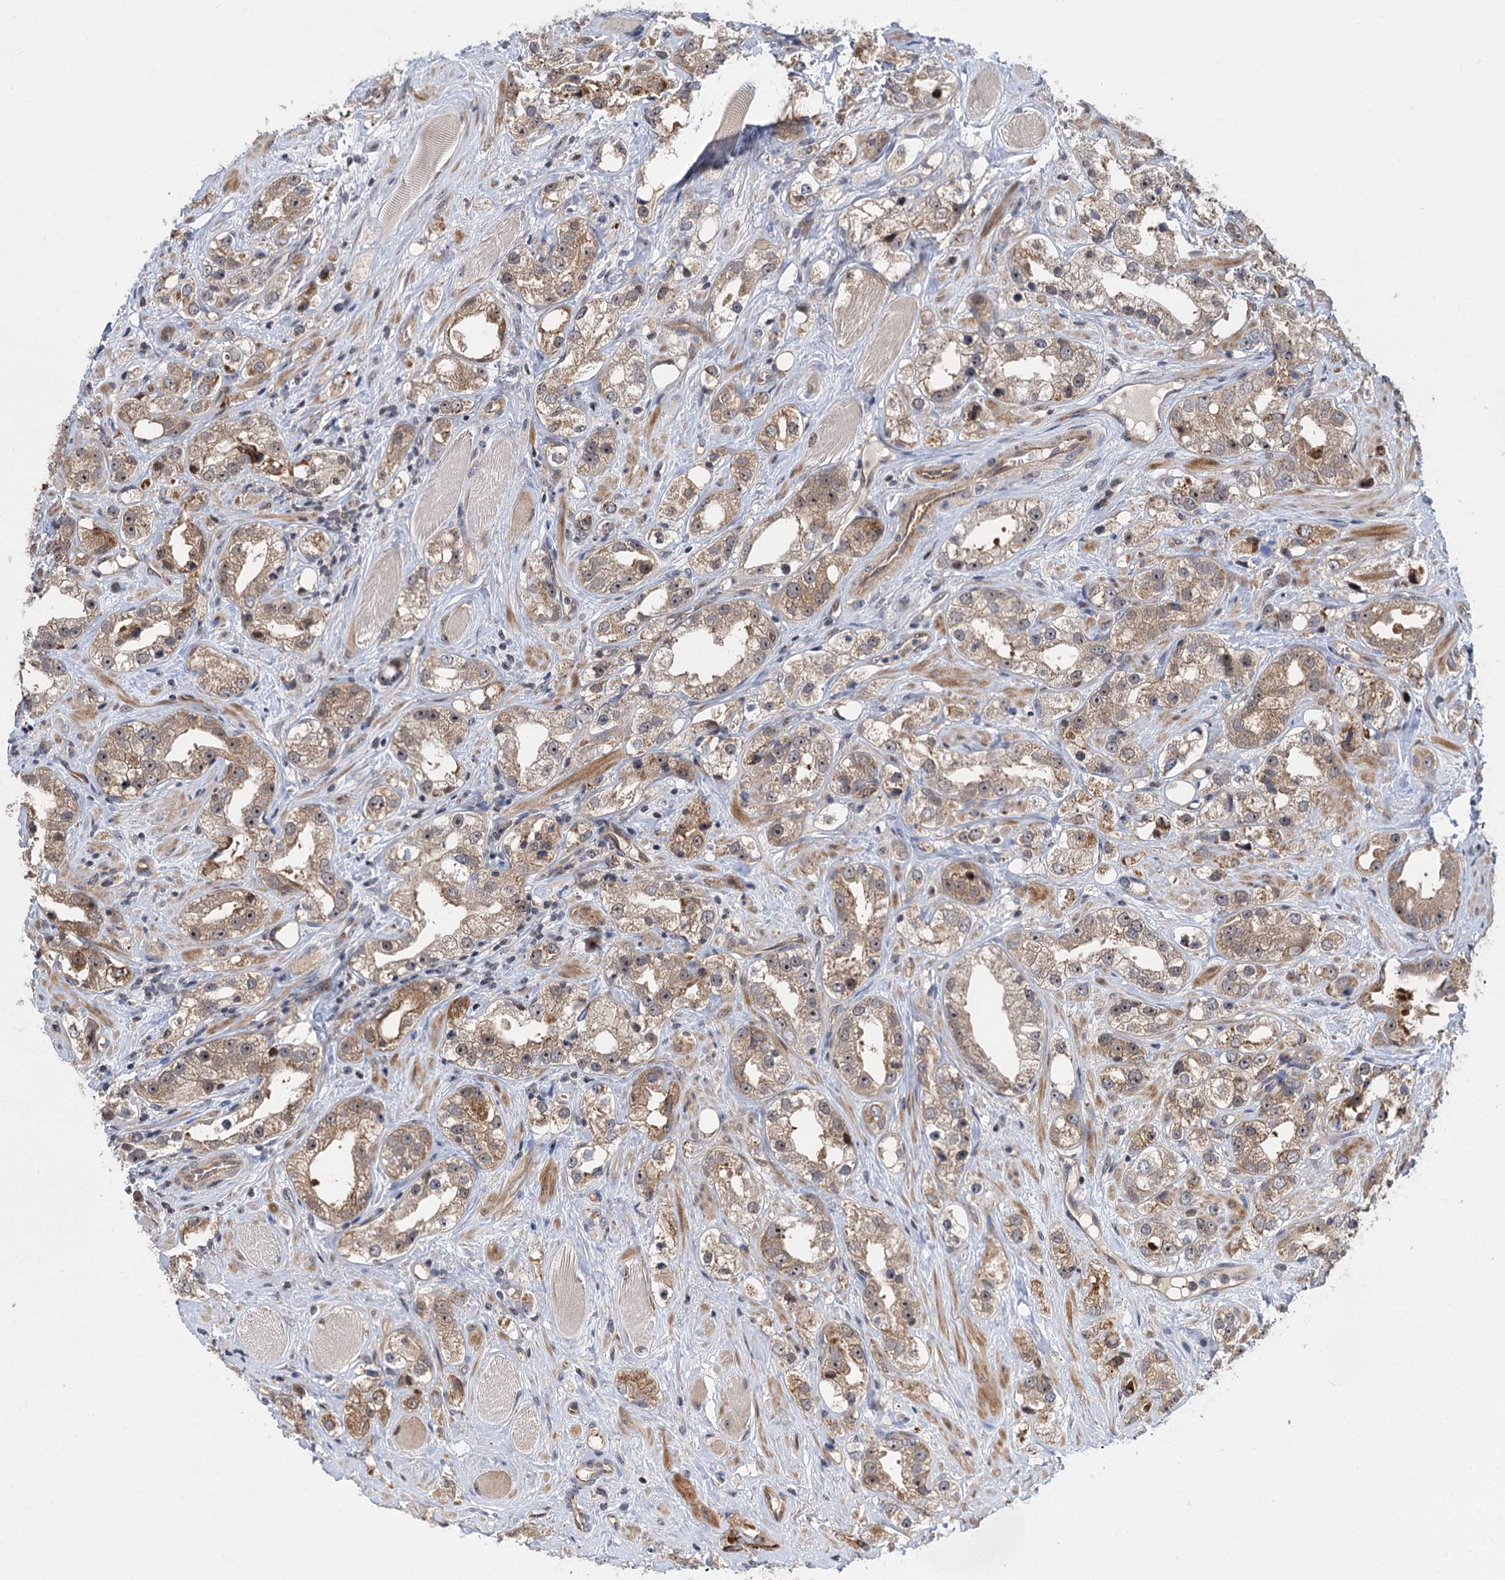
{"staining": {"intensity": "moderate", "quantity": "25%-75%", "location": "cytoplasmic/membranous"}, "tissue": "prostate cancer", "cell_type": "Tumor cells", "image_type": "cancer", "snomed": [{"axis": "morphology", "description": "Adenocarcinoma, NOS"}, {"axis": "topography", "description": "Prostate"}], "caption": "Immunohistochemical staining of prostate adenocarcinoma displays medium levels of moderate cytoplasmic/membranous expression in approximately 25%-75% of tumor cells.", "gene": "GPBP1", "patient": {"sex": "male", "age": 79}}